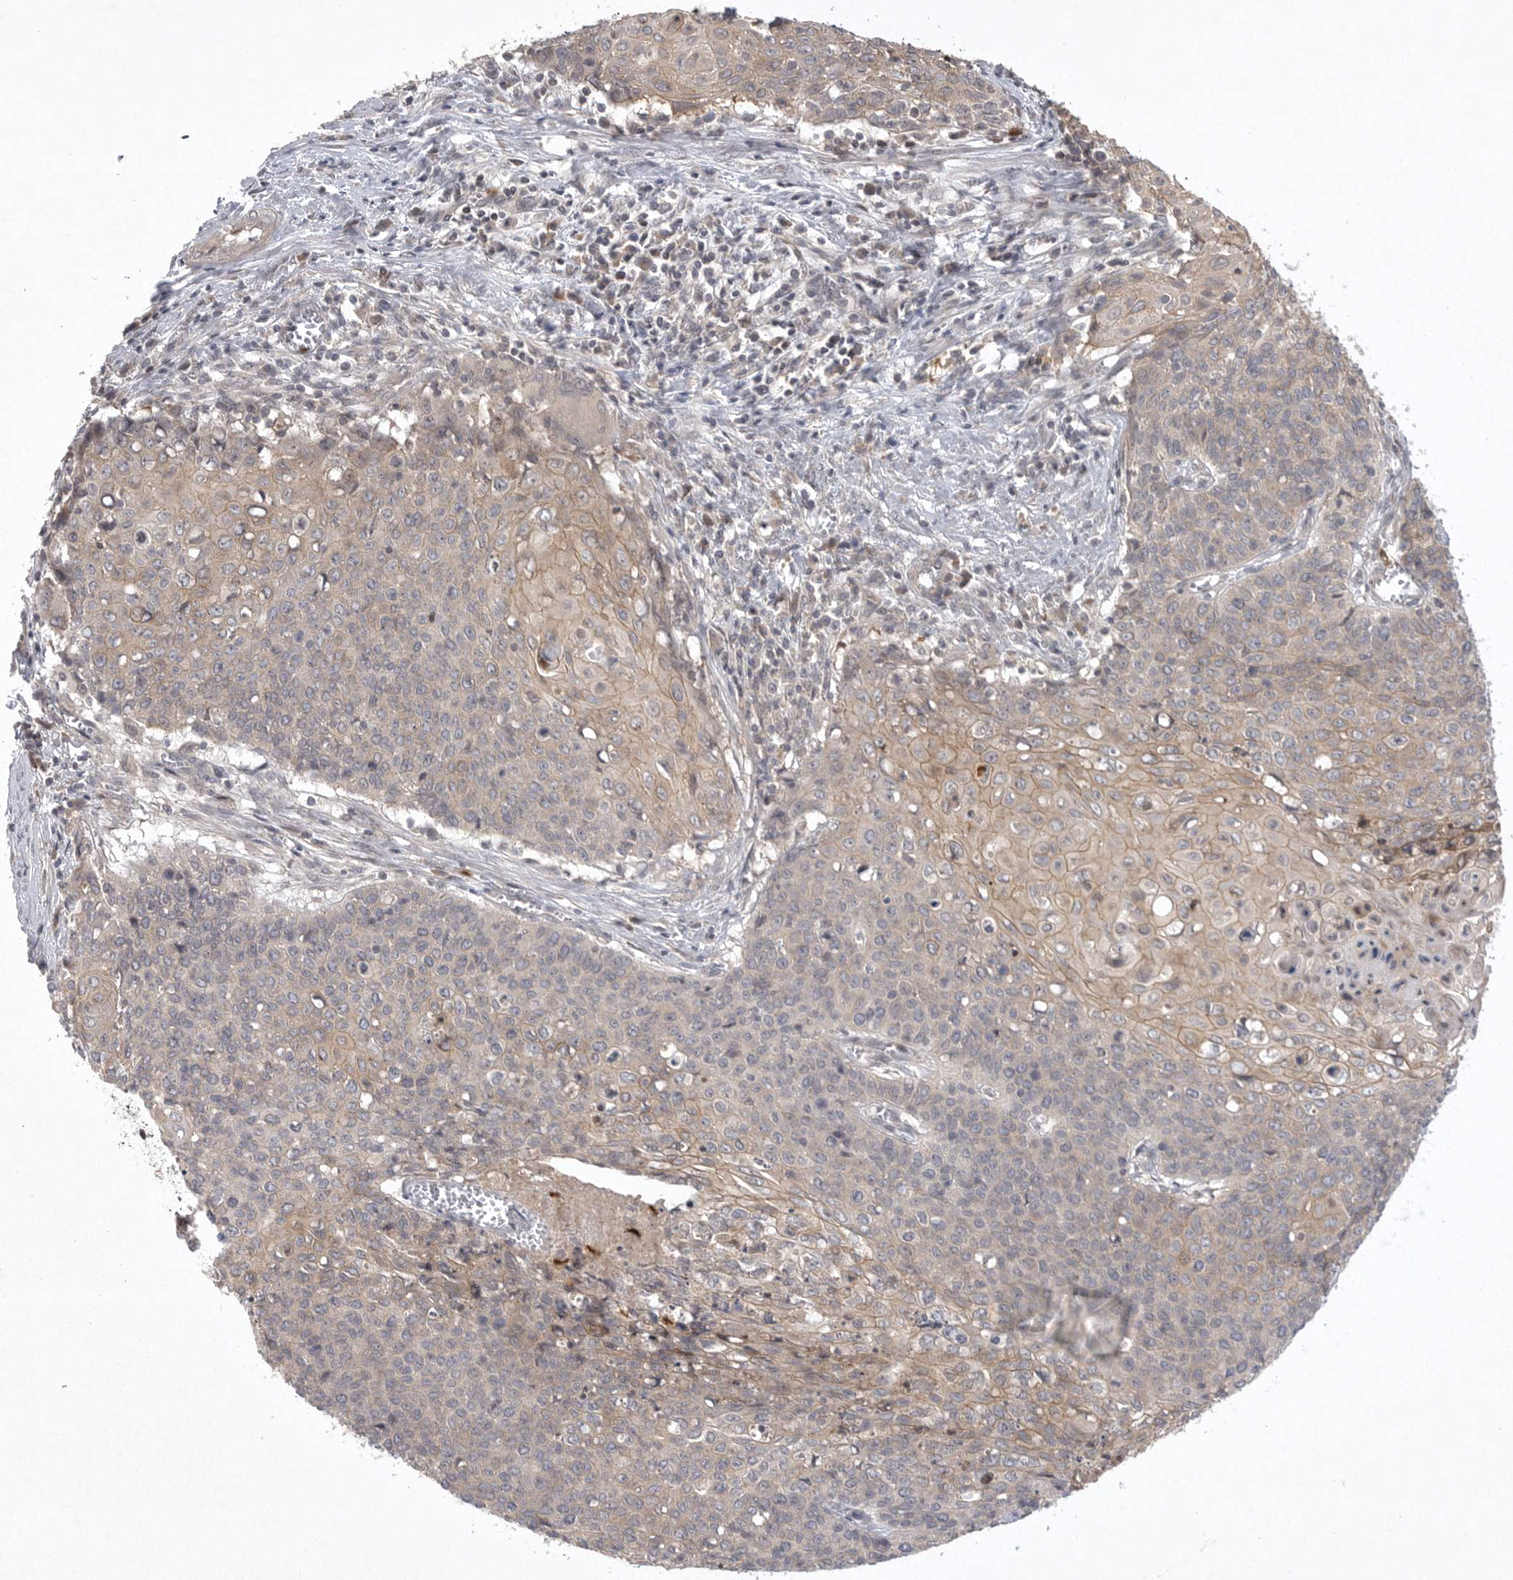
{"staining": {"intensity": "weak", "quantity": ">75%", "location": "cytoplasmic/membranous"}, "tissue": "cervical cancer", "cell_type": "Tumor cells", "image_type": "cancer", "snomed": [{"axis": "morphology", "description": "Squamous cell carcinoma, NOS"}, {"axis": "topography", "description": "Cervix"}], "caption": "The micrograph displays staining of cervical cancer, revealing weak cytoplasmic/membranous protein expression (brown color) within tumor cells. (Brightfield microscopy of DAB IHC at high magnification).", "gene": "UBE3D", "patient": {"sex": "female", "age": 39}}